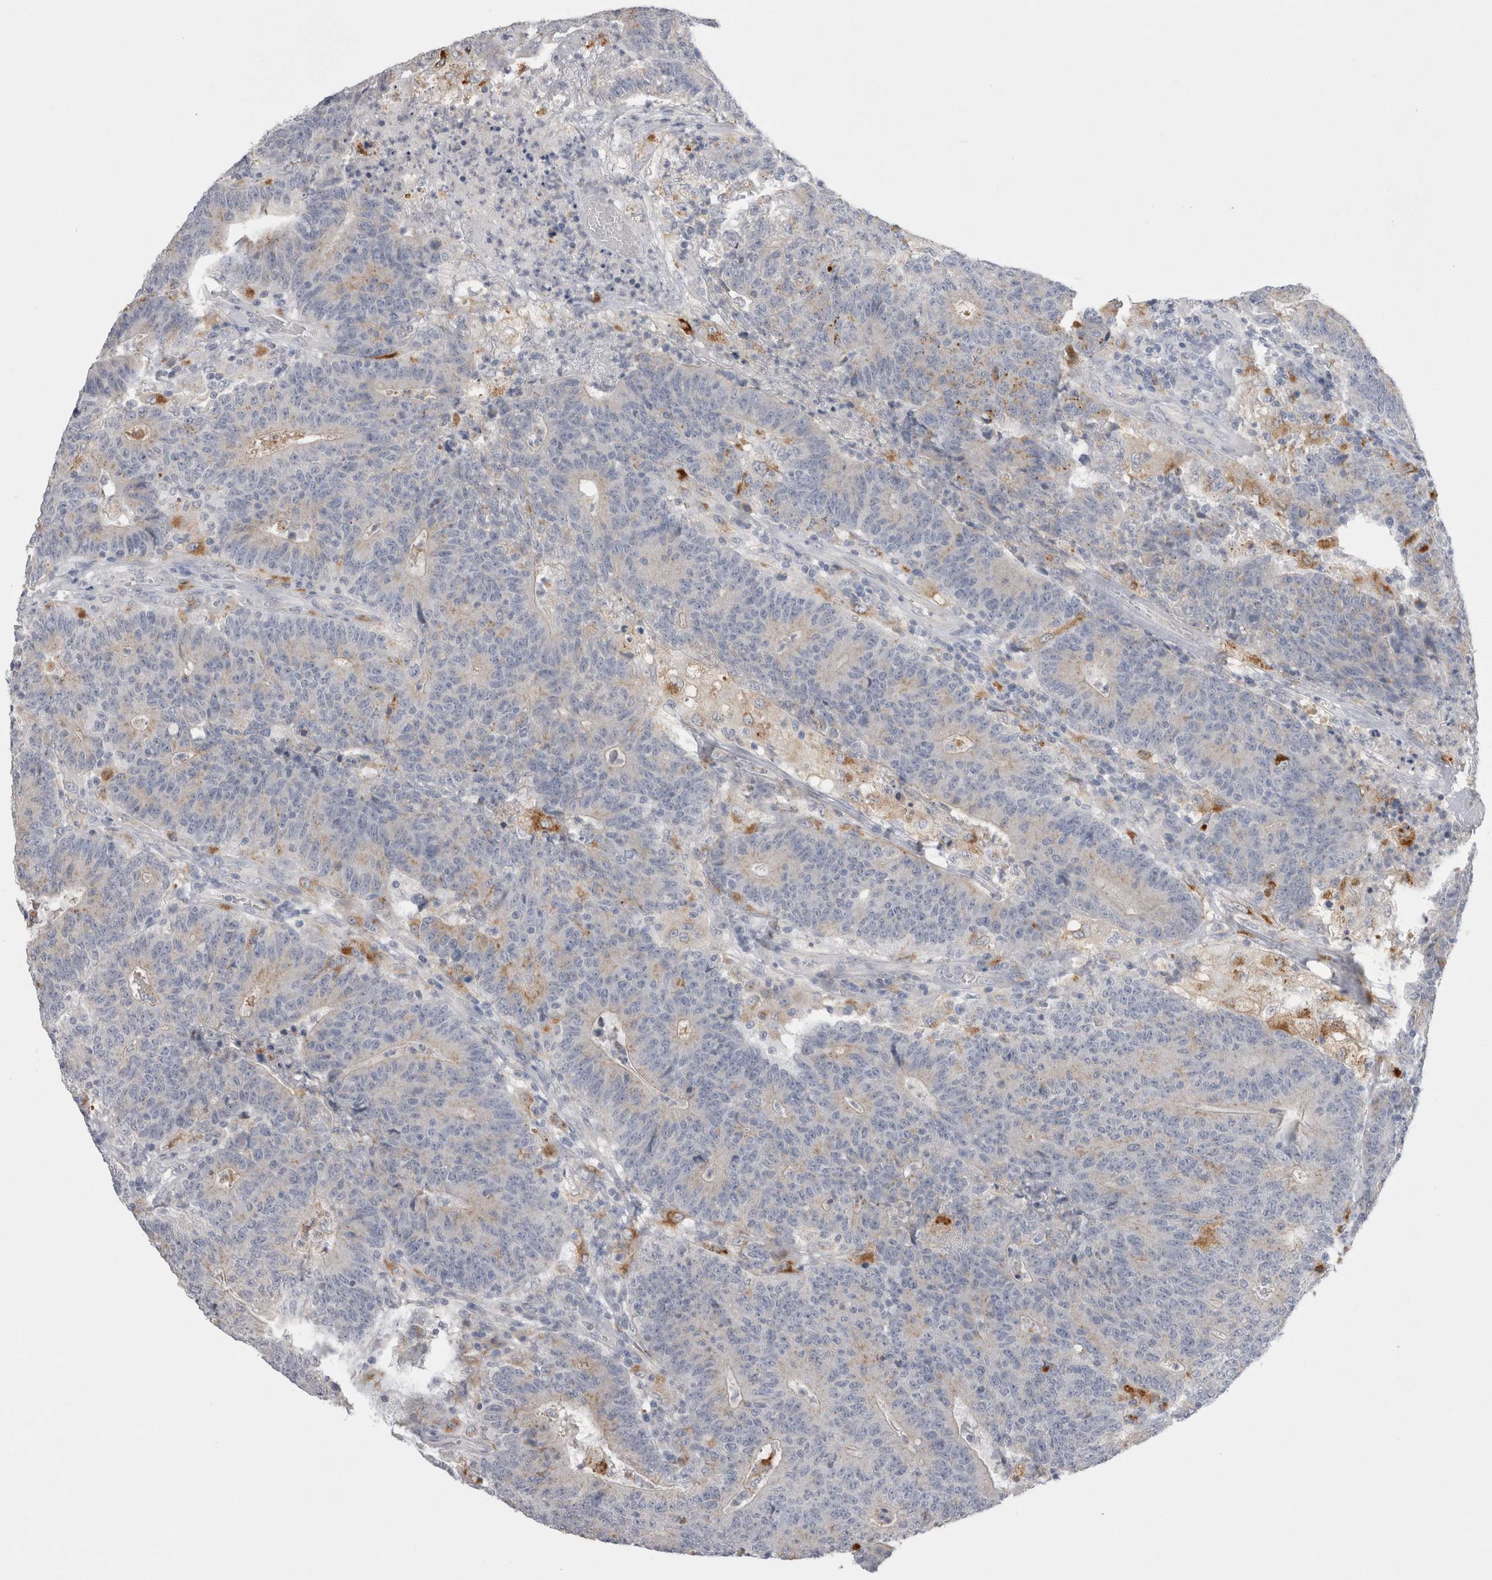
{"staining": {"intensity": "weak", "quantity": "<25%", "location": "cytoplasmic/membranous"}, "tissue": "colorectal cancer", "cell_type": "Tumor cells", "image_type": "cancer", "snomed": [{"axis": "morphology", "description": "Normal tissue, NOS"}, {"axis": "morphology", "description": "Adenocarcinoma, NOS"}, {"axis": "topography", "description": "Colon"}], "caption": "Tumor cells are negative for protein expression in human colorectal cancer (adenocarcinoma).", "gene": "EPDR1", "patient": {"sex": "female", "age": 75}}